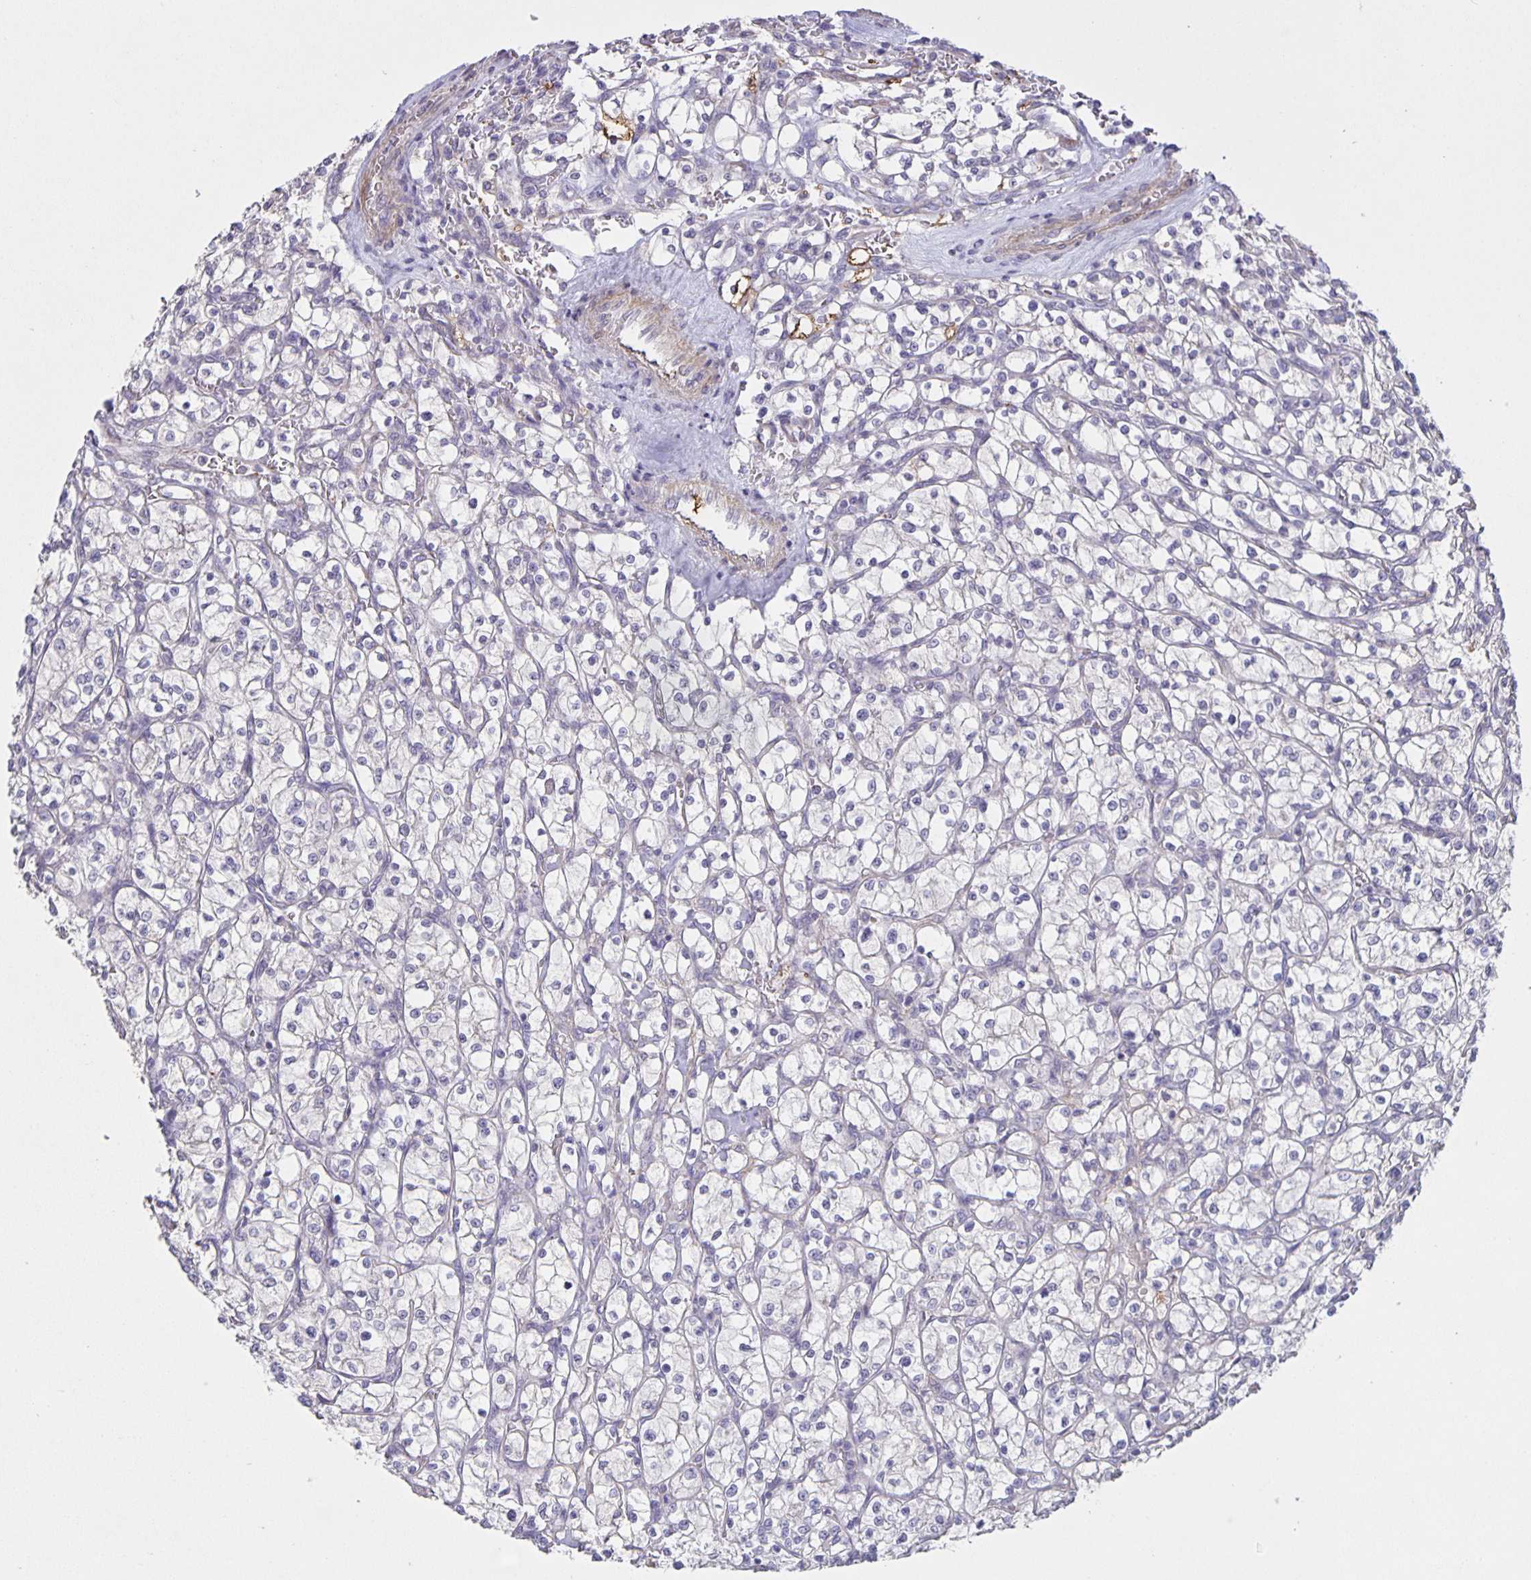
{"staining": {"intensity": "negative", "quantity": "none", "location": "none"}, "tissue": "renal cancer", "cell_type": "Tumor cells", "image_type": "cancer", "snomed": [{"axis": "morphology", "description": "Adenocarcinoma, NOS"}, {"axis": "topography", "description": "Kidney"}], "caption": "Immunohistochemistry histopathology image of renal cancer (adenocarcinoma) stained for a protein (brown), which shows no expression in tumor cells.", "gene": "SRCIN1", "patient": {"sex": "female", "age": 64}}